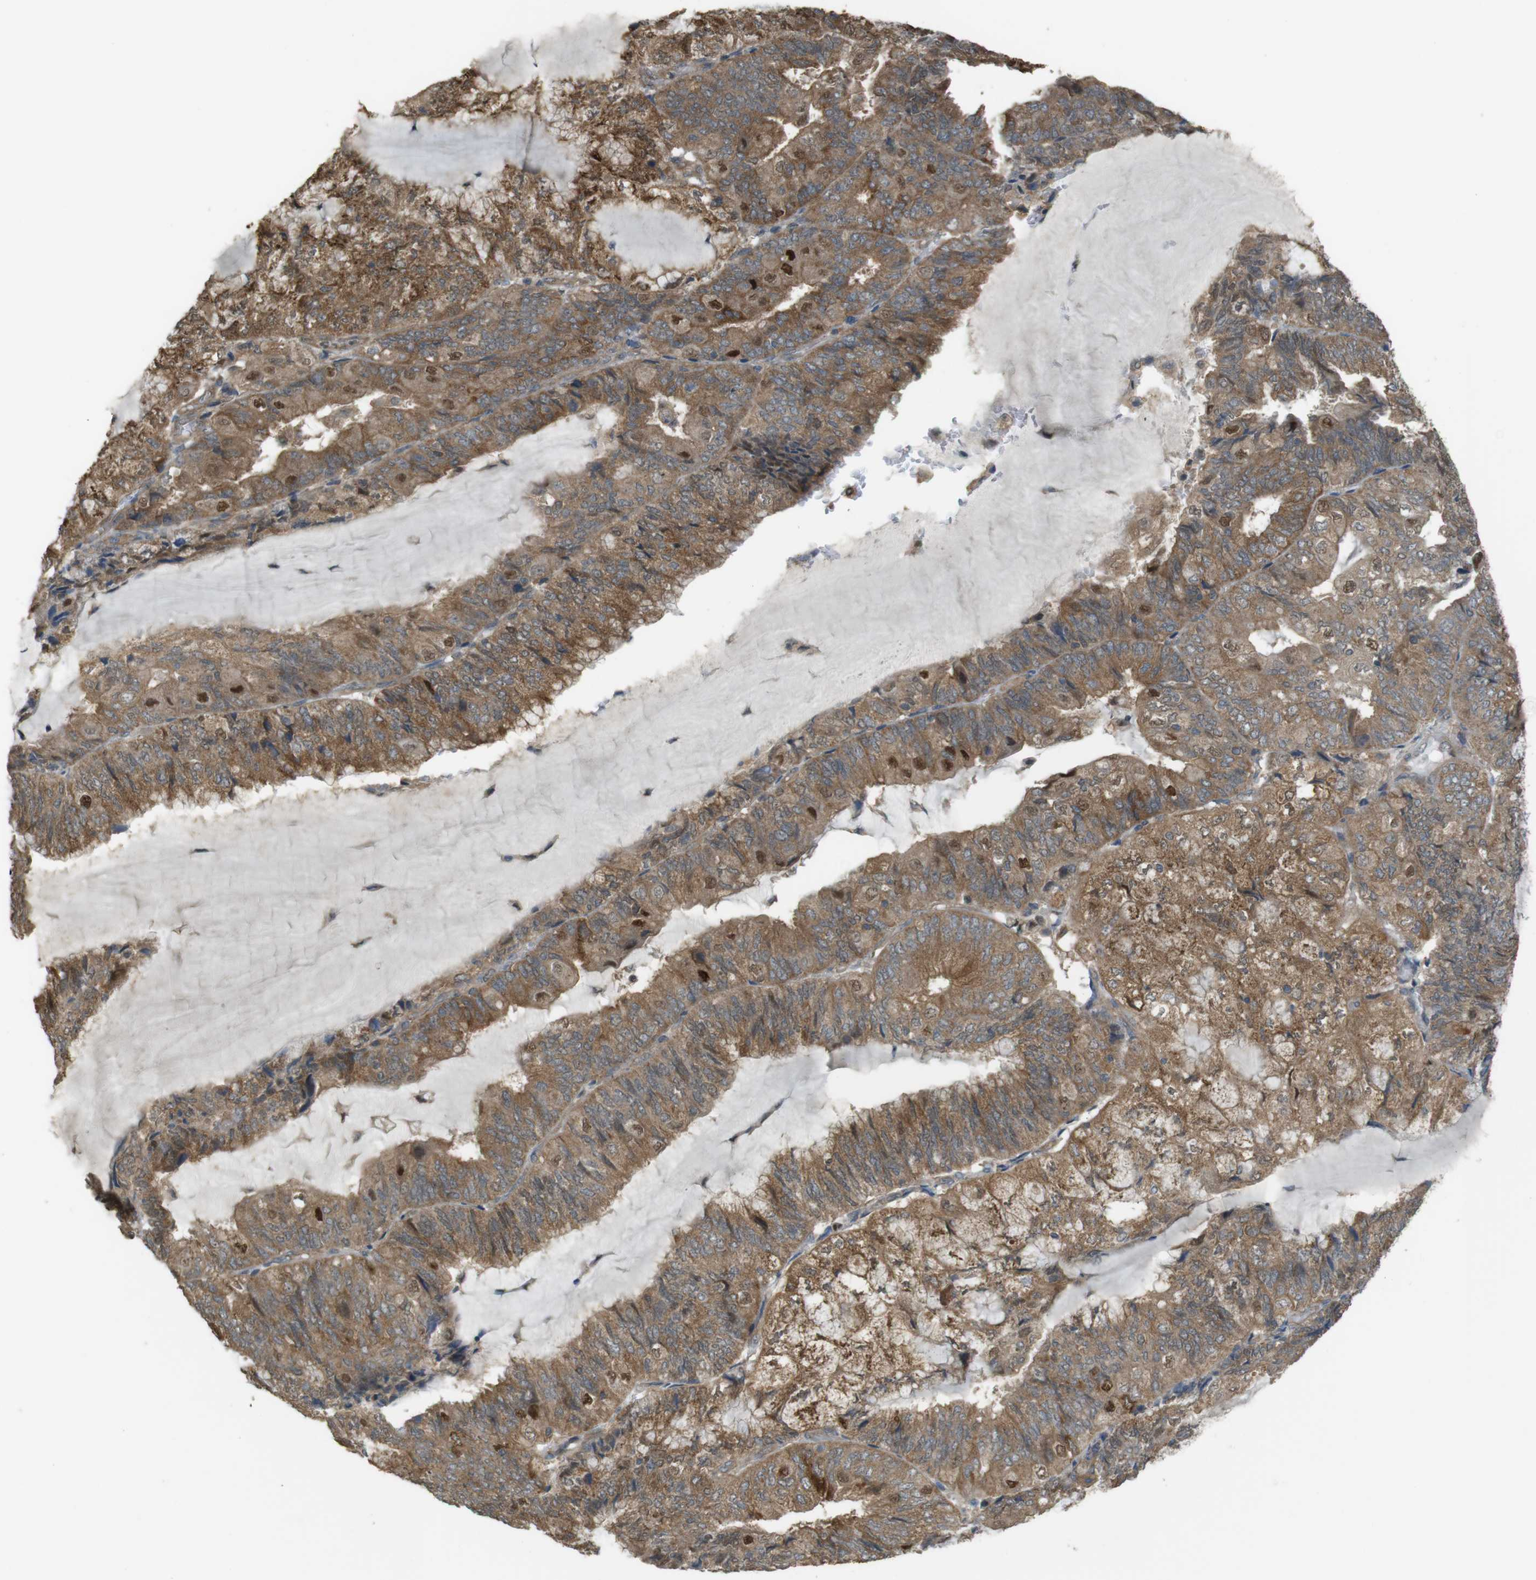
{"staining": {"intensity": "moderate", "quantity": ">75%", "location": "cytoplasmic/membranous"}, "tissue": "endometrial cancer", "cell_type": "Tumor cells", "image_type": "cancer", "snomed": [{"axis": "morphology", "description": "Adenocarcinoma, NOS"}, {"axis": "topography", "description": "Endometrium"}], "caption": "This image reveals immunohistochemistry staining of human endometrial cancer, with medium moderate cytoplasmic/membranous positivity in approximately >75% of tumor cells.", "gene": "ZDHHC20", "patient": {"sex": "female", "age": 81}}